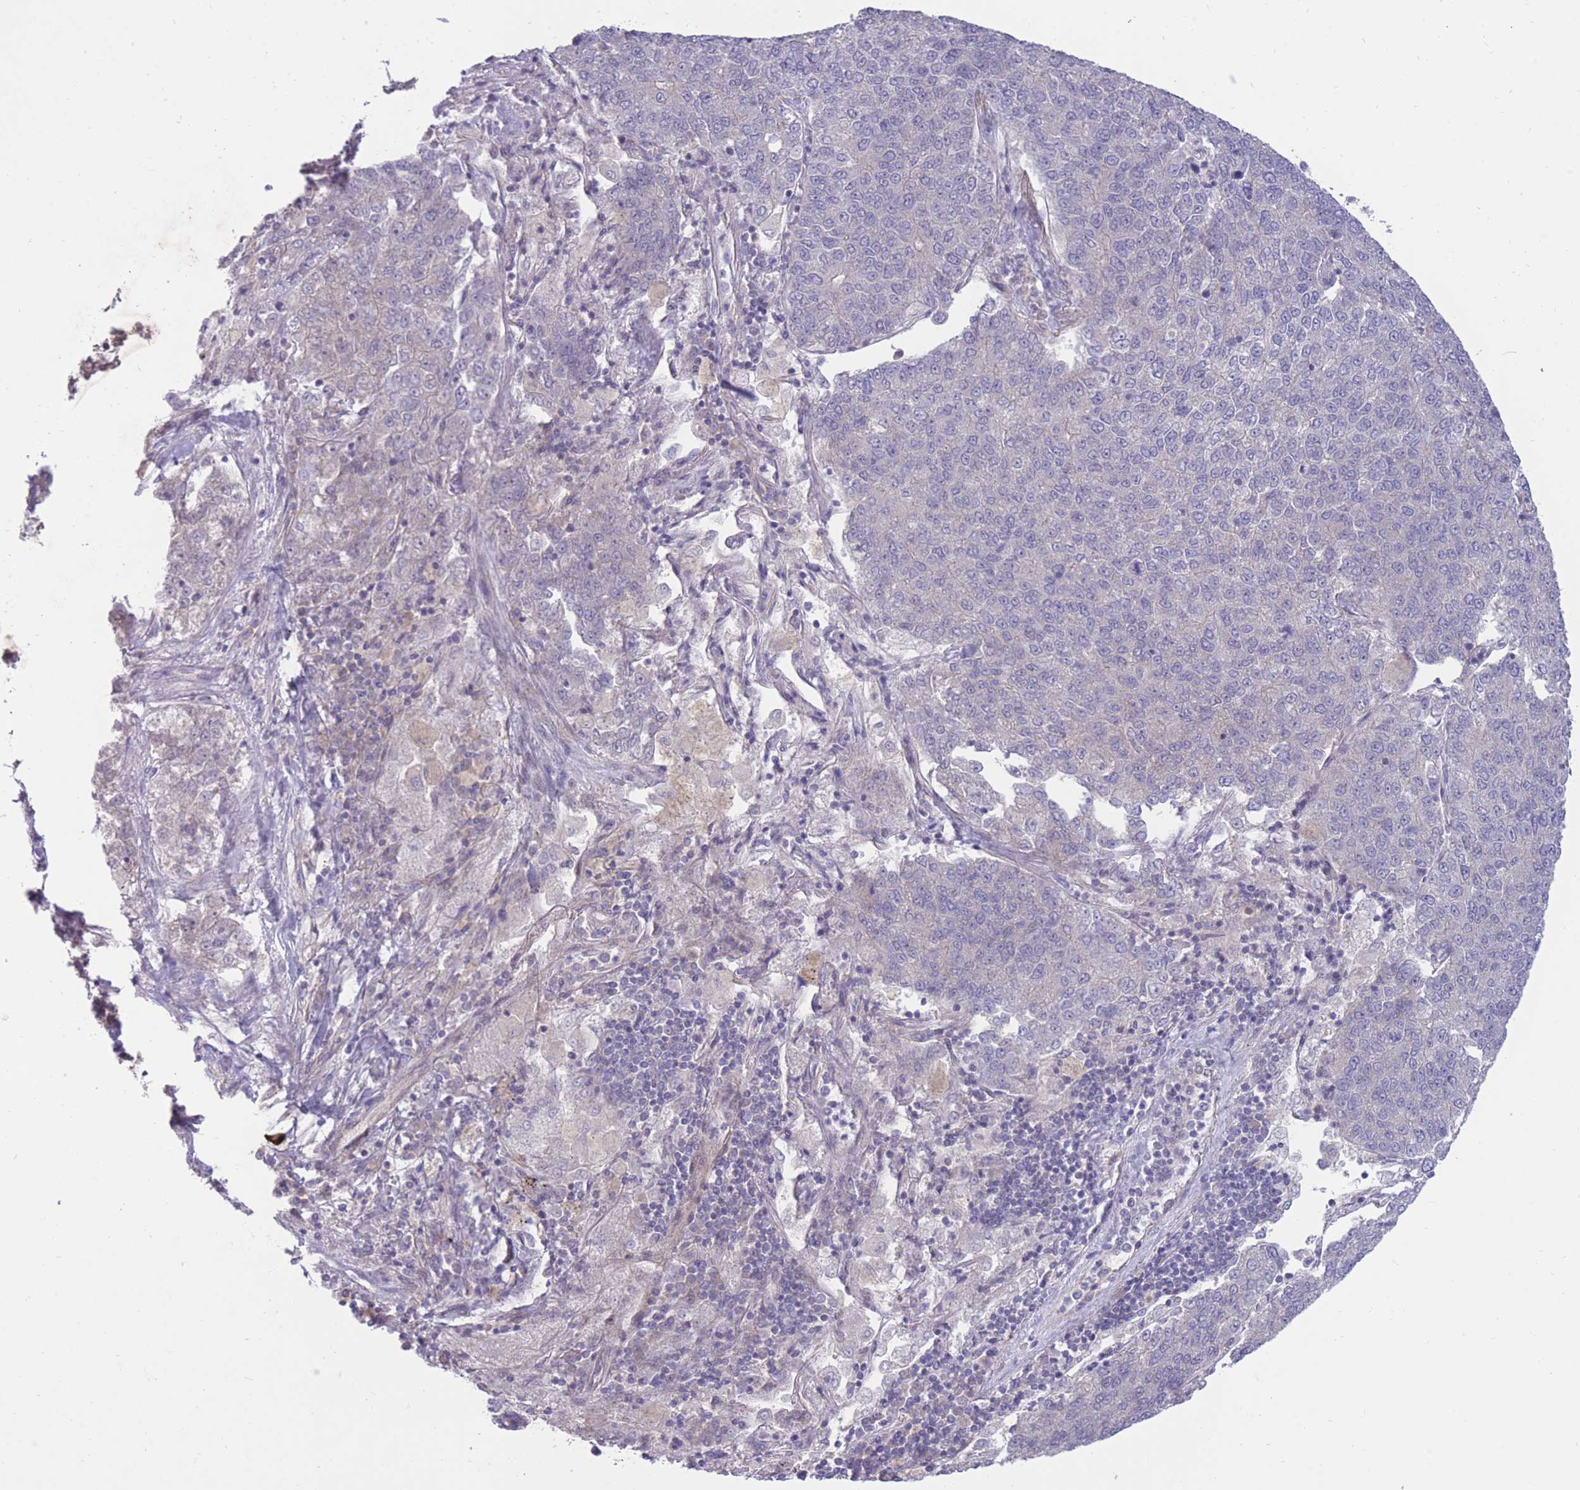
{"staining": {"intensity": "negative", "quantity": "none", "location": "none"}, "tissue": "lung cancer", "cell_type": "Tumor cells", "image_type": "cancer", "snomed": [{"axis": "morphology", "description": "Adenocarcinoma, NOS"}, {"axis": "topography", "description": "Lung"}], "caption": "The IHC photomicrograph has no significant staining in tumor cells of lung cancer (adenocarcinoma) tissue. The staining was performed using DAB to visualize the protein expression in brown, while the nuclei were stained in blue with hematoxylin (Magnification: 20x).", "gene": "RIC8A", "patient": {"sex": "male", "age": 49}}